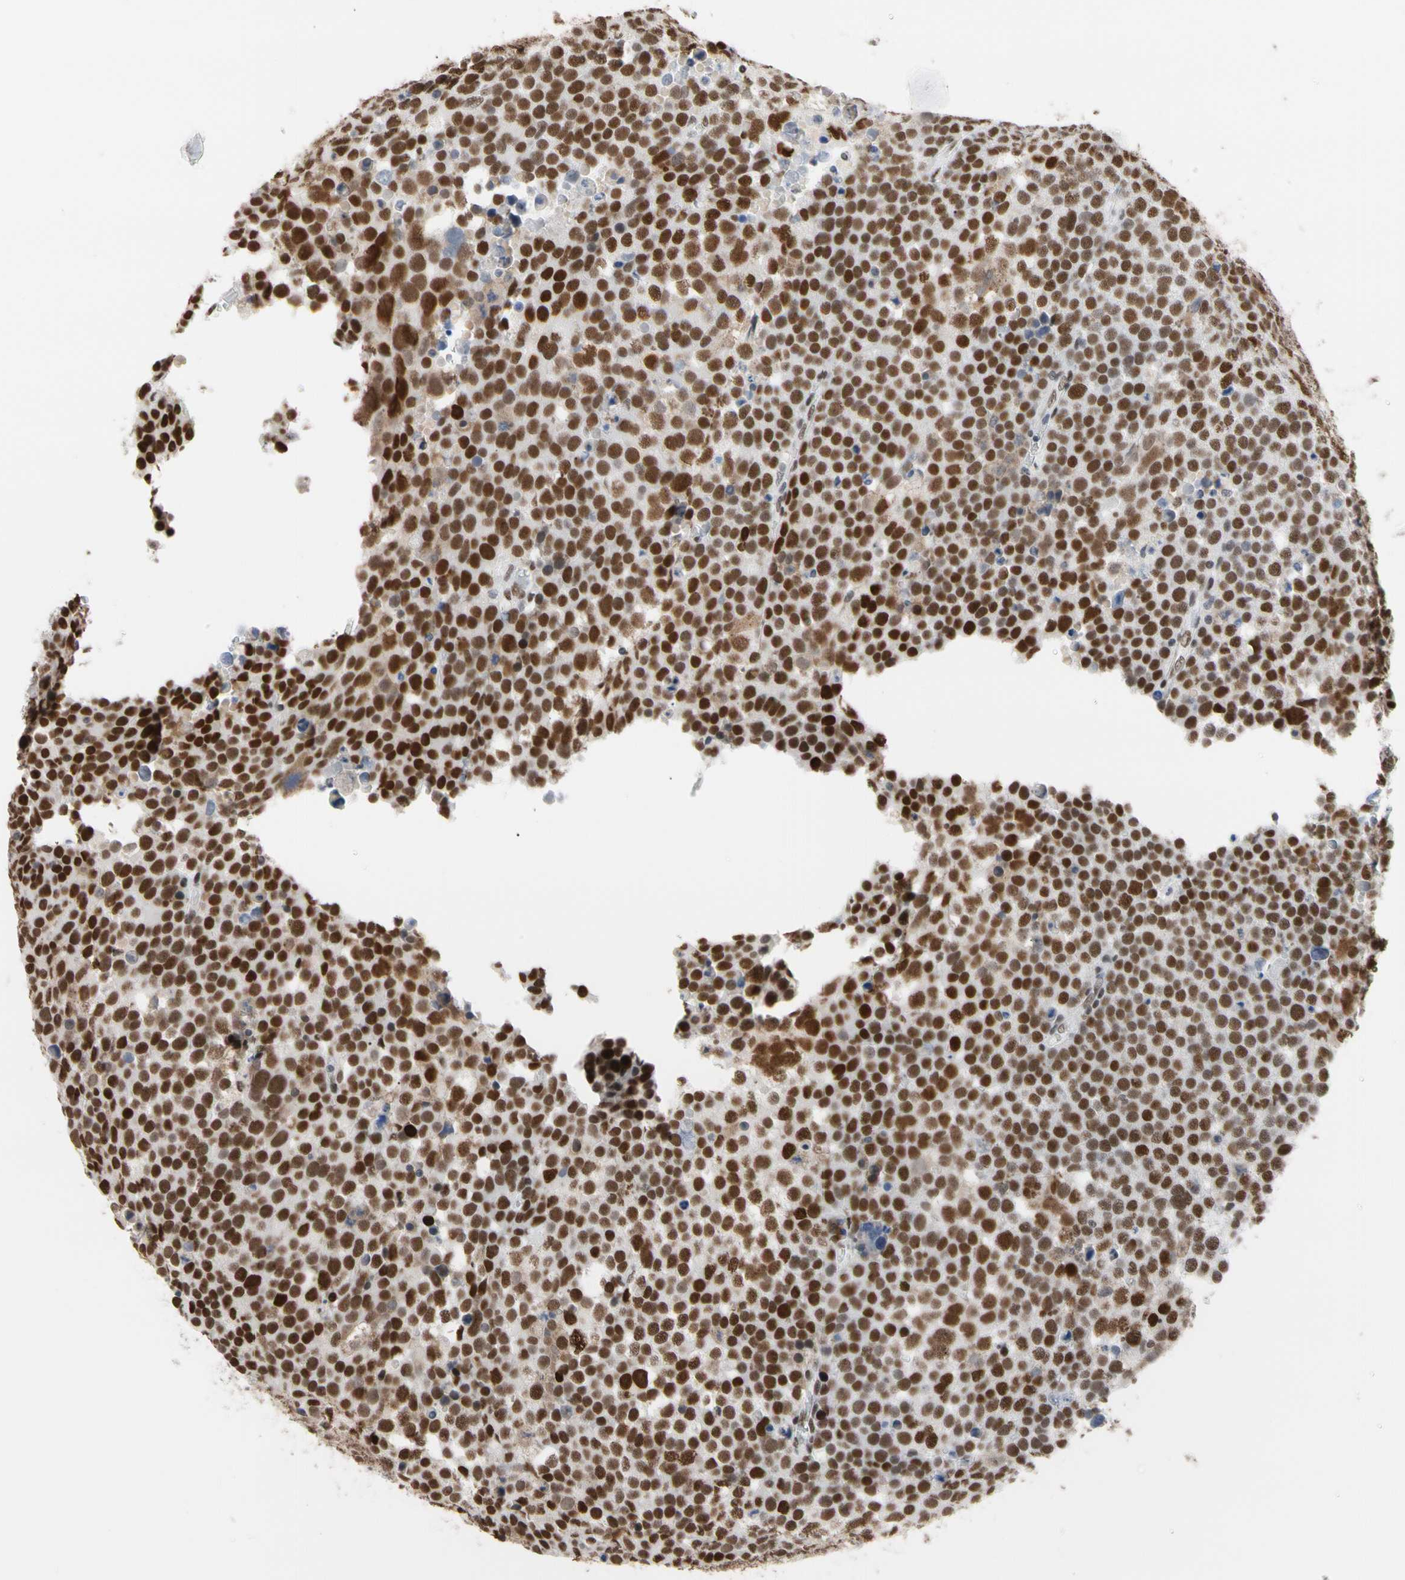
{"staining": {"intensity": "strong", "quantity": ">75%", "location": "nuclear"}, "tissue": "testis cancer", "cell_type": "Tumor cells", "image_type": "cancer", "snomed": [{"axis": "morphology", "description": "Seminoma, NOS"}, {"axis": "topography", "description": "Testis"}], "caption": "About >75% of tumor cells in human testis cancer (seminoma) display strong nuclear protein positivity as visualized by brown immunohistochemical staining.", "gene": "FAM98B", "patient": {"sex": "male", "age": 71}}